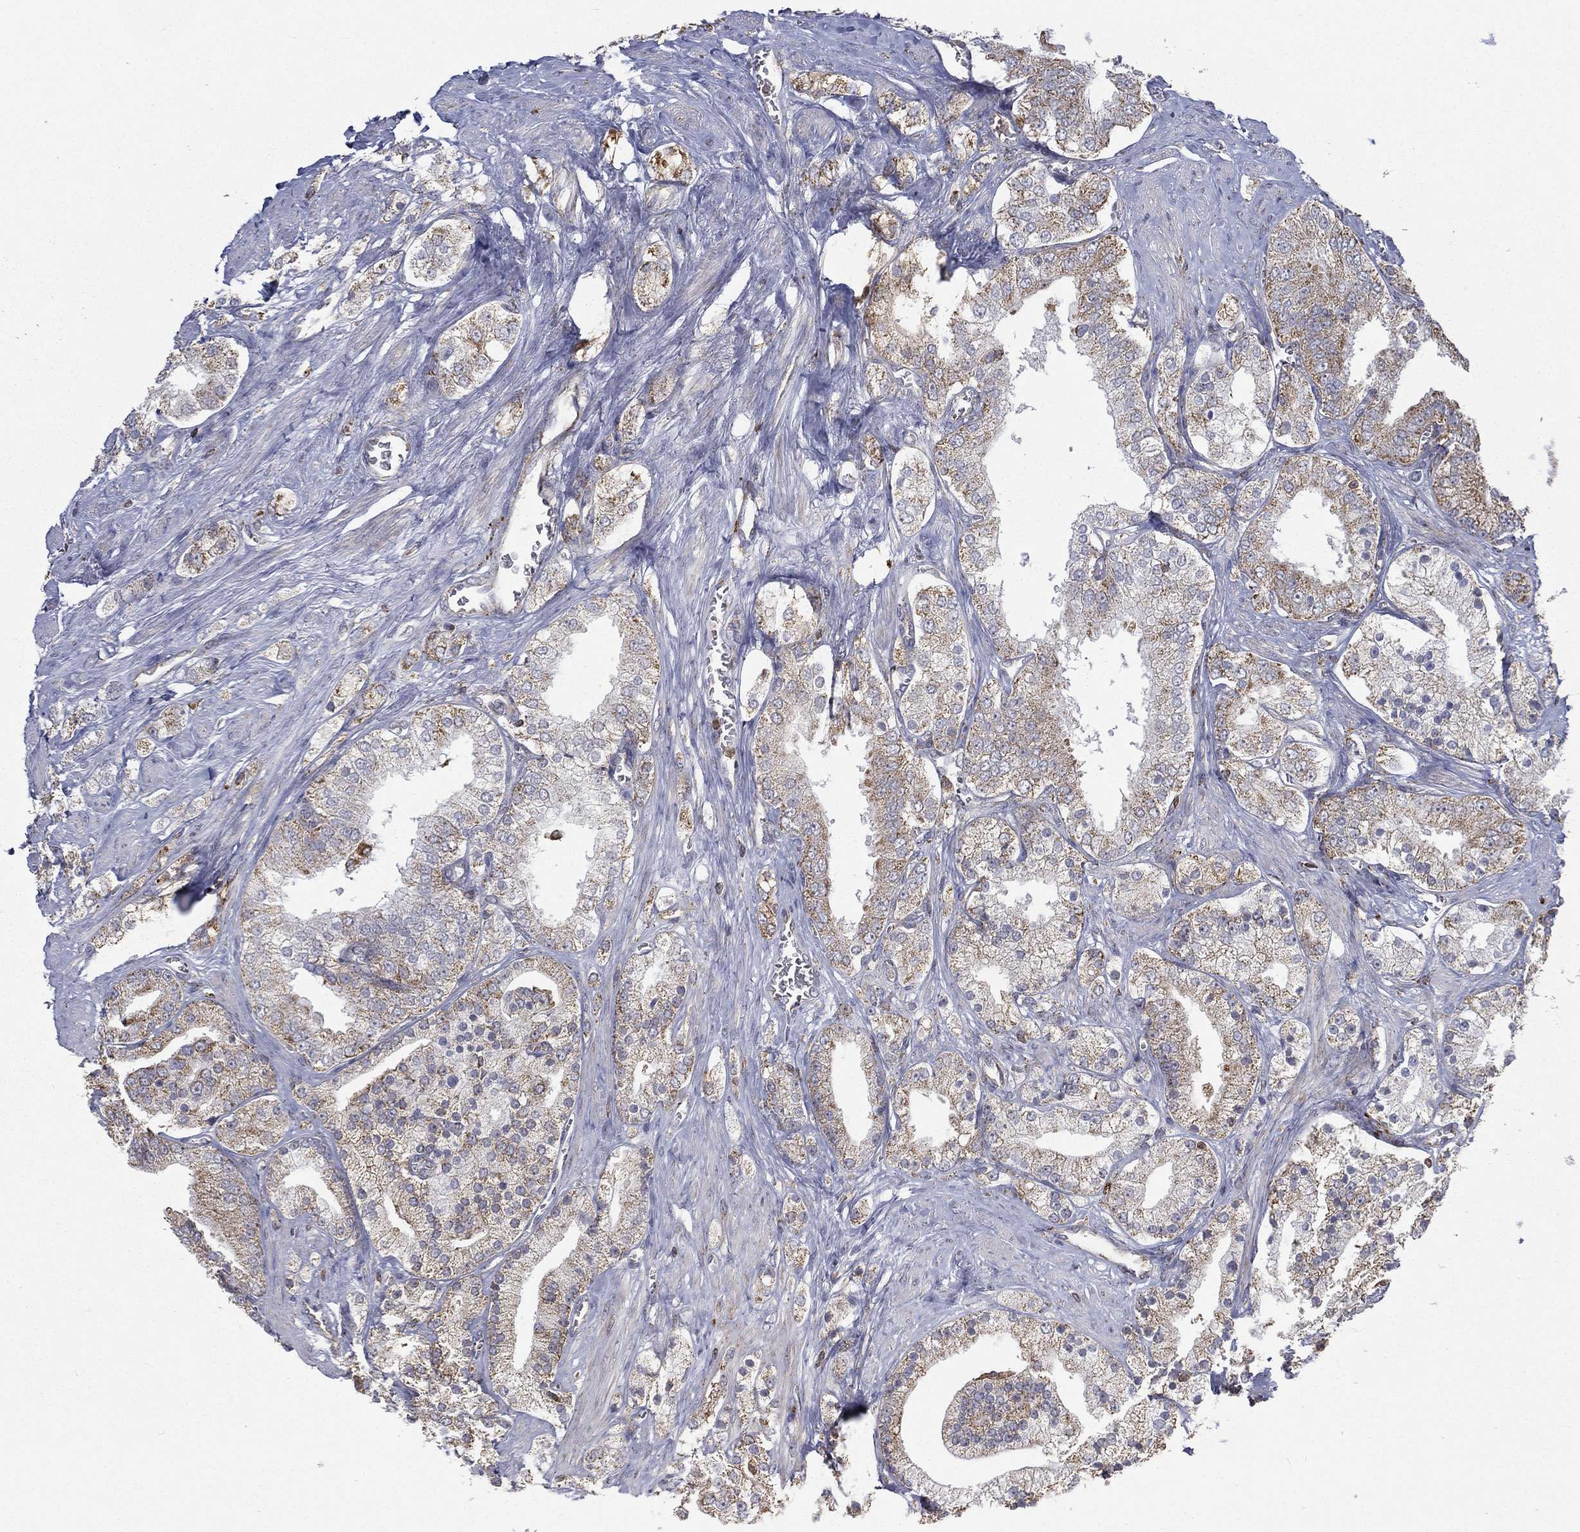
{"staining": {"intensity": "moderate", "quantity": "25%-75%", "location": "cytoplasmic/membranous"}, "tissue": "prostate cancer", "cell_type": "Tumor cells", "image_type": "cancer", "snomed": [{"axis": "morphology", "description": "Adenocarcinoma, NOS"}, {"axis": "topography", "description": "Prostate and seminal vesicle, NOS"}, {"axis": "topography", "description": "Prostate"}], "caption": "Human prostate adenocarcinoma stained with a brown dye exhibits moderate cytoplasmic/membranous positive expression in approximately 25%-75% of tumor cells.", "gene": "RIN3", "patient": {"sex": "male", "age": 67}}